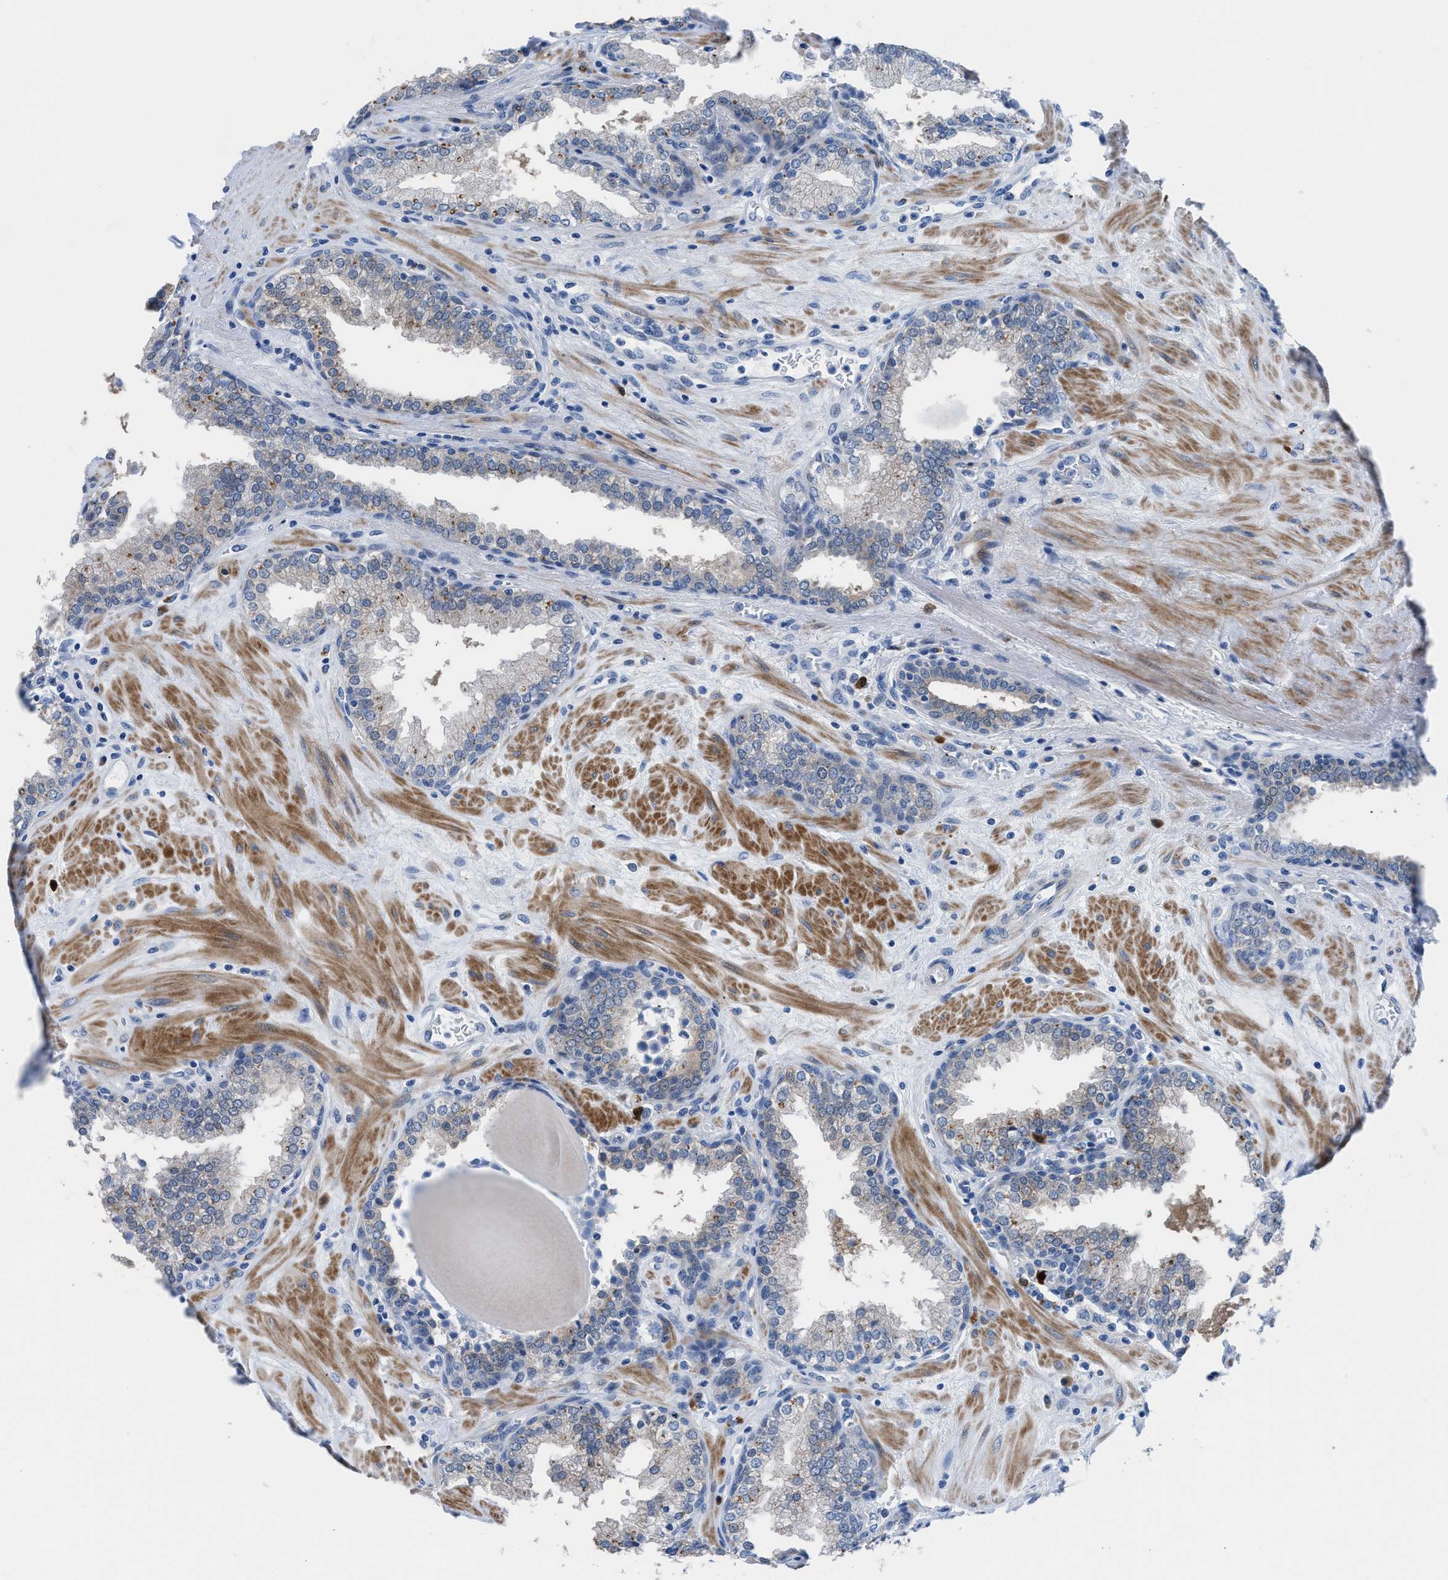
{"staining": {"intensity": "weak", "quantity": "<25%", "location": "cytoplasmic/membranous"}, "tissue": "prostate", "cell_type": "Glandular cells", "image_type": "normal", "snomed": [{"axis": "morphology", "description": "Normal tissue, NOS"}, {"axis": "topography", "description": "Prostate"}], "caption": "Immunohistochemistry (IHC) micrograph of benign human prostate stained for a protein (brown), which exhibits no positivity in glandular cells.", "gene": "UAP1", "patient": {"sex": "male", "age": 51}}